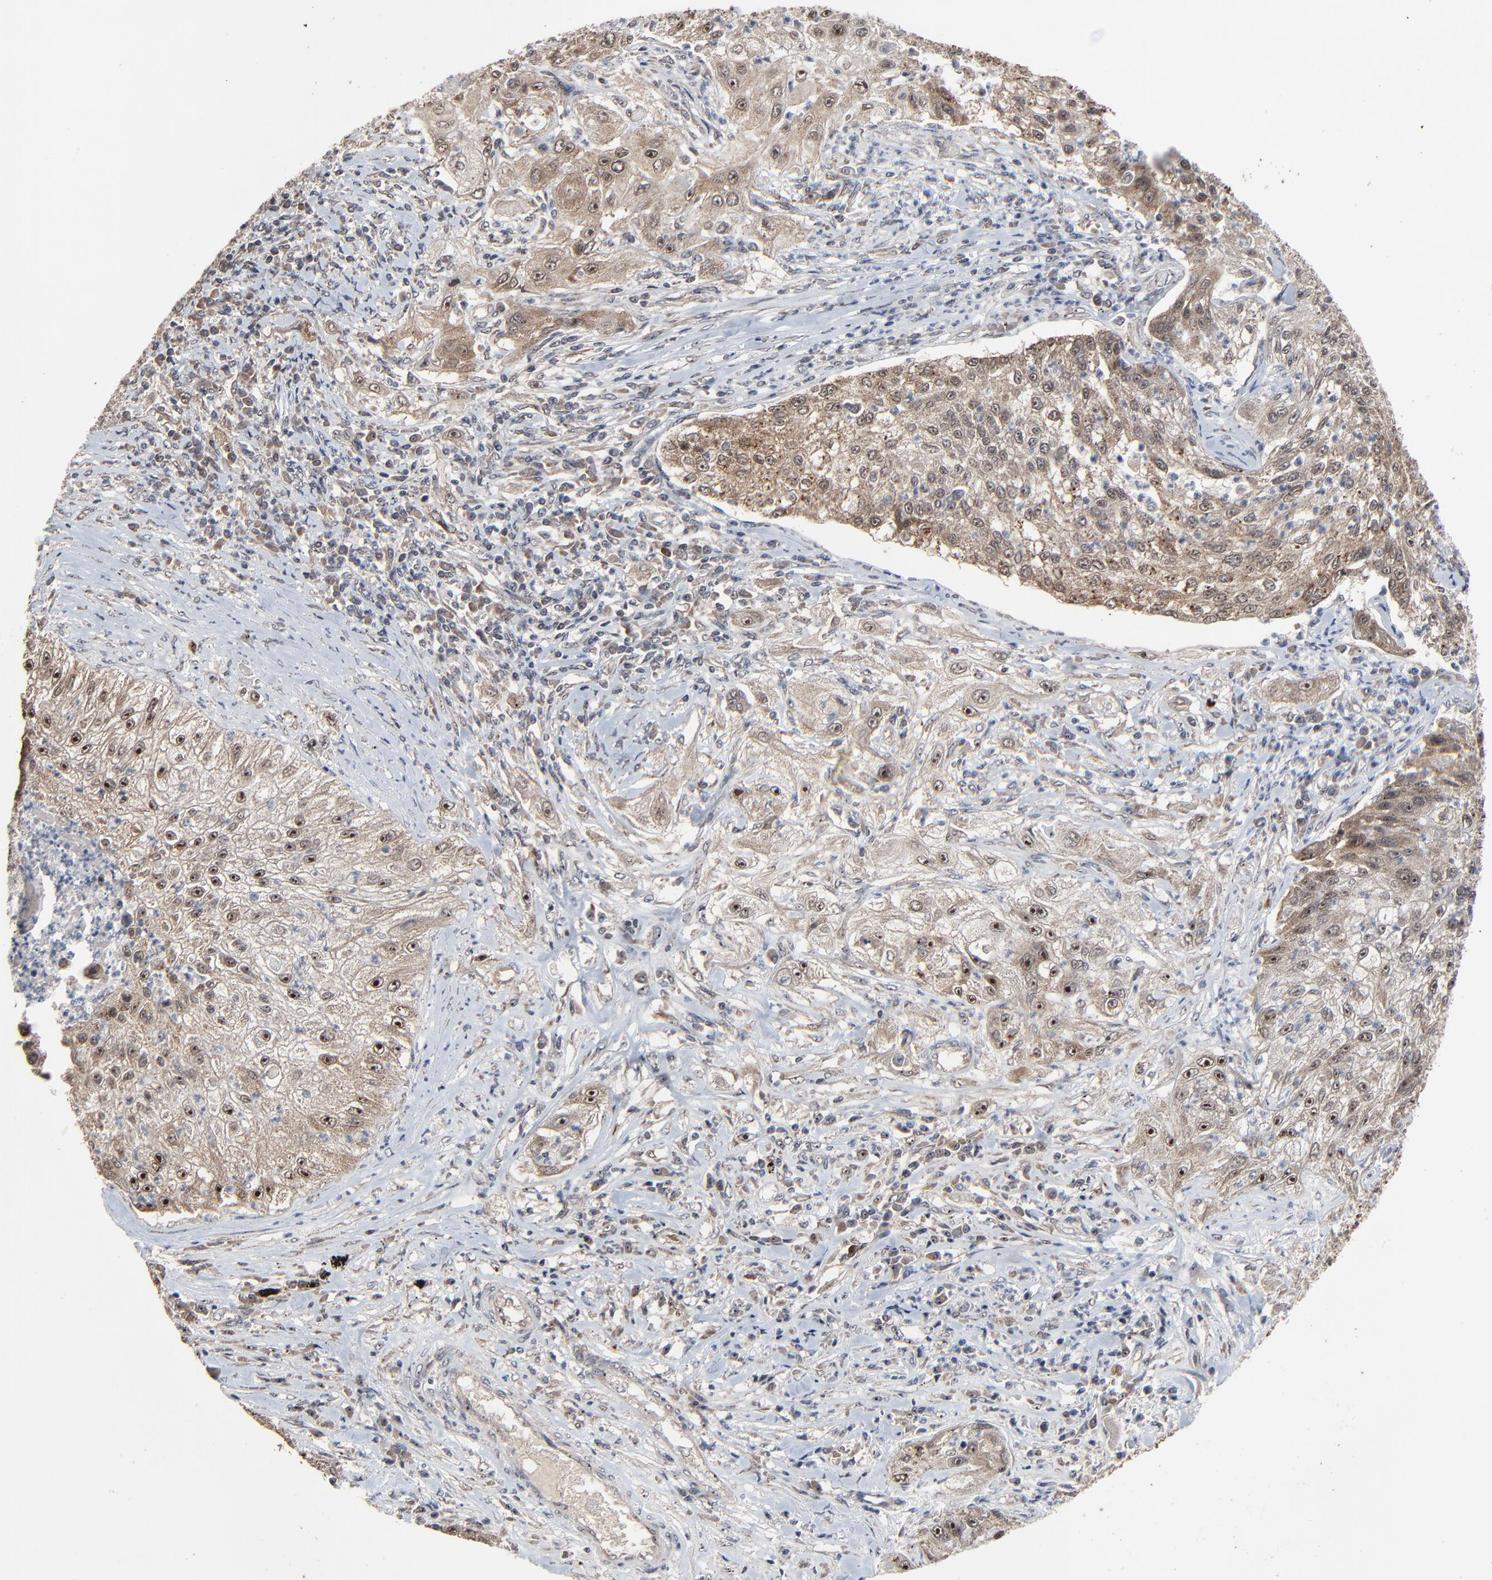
{"staining": {"intensity": "weak", "quantity": "25%-75%", "location": "cytoplasmic/membranous,nuclear"}, "tissue": "lung cancer", "cell_type": "Tumor cells", "image_type": "cancer", "snomed": [{"axis": "morphology", "description": "Inflammation, NOS"}, {"axis": "morphology", "description": "Squamous cell carcinoma, NOS"}, {"axis": "topography", "description": "Lymph node"}, {"axis": "topography", "description": "Soft tissue"}, {"axis": "topography", "description": "Lung"}], "caption": "A high-resolution histopathology image shows IHC staining of lung cancer, which displays weak cytoplasmic/membranous and nuclear expression in approximately 25%-75% of tumor cells.", "gene": "RHOJ", "patient": {"sex": "male", "age": 66}}